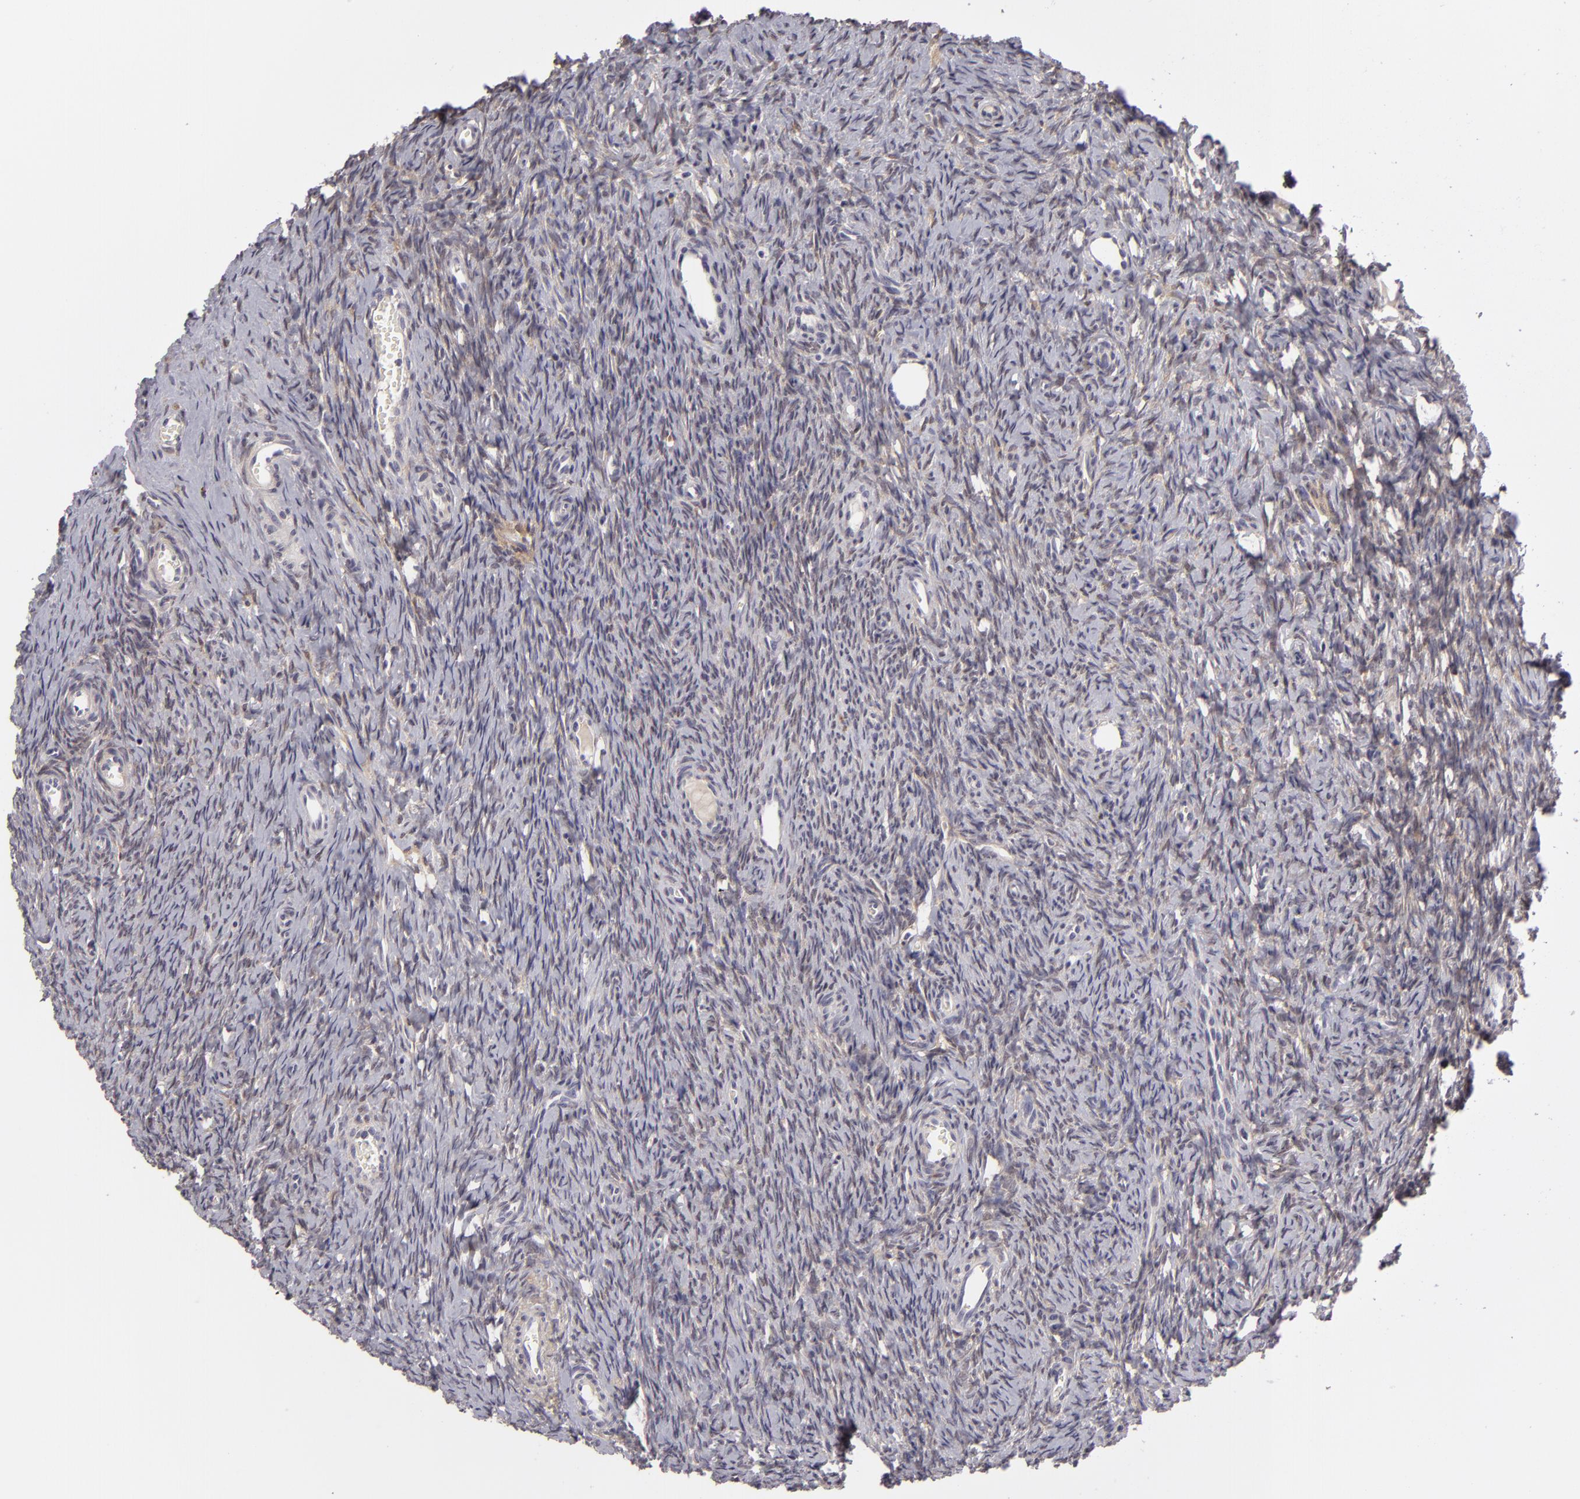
{"staining": {"intensity": "weak", "quantity": "25%-75%", "location": "cytoplasmic/membranous"}, "tissue": "ovary", "cell_type": "Ovarian stroma cells", "image_type": "normal", "snomed": [{"axis": "morphology", "description": "Normal tissue, NOS"}, {"axis": "topography", "description": "Ovary"}], "caption": "IHC histopathology image of normal ovary: human ovary stained using immunohistochemistry (IHC) exhibits low levels of weak protein expression localized specifically in the cytoplasmic/membranous of ovarian stroma cells, appearing as a cytoplasmic/membranous brown color.", "gene": "EFS", "patient": {"sex": "female", "age": 32}}